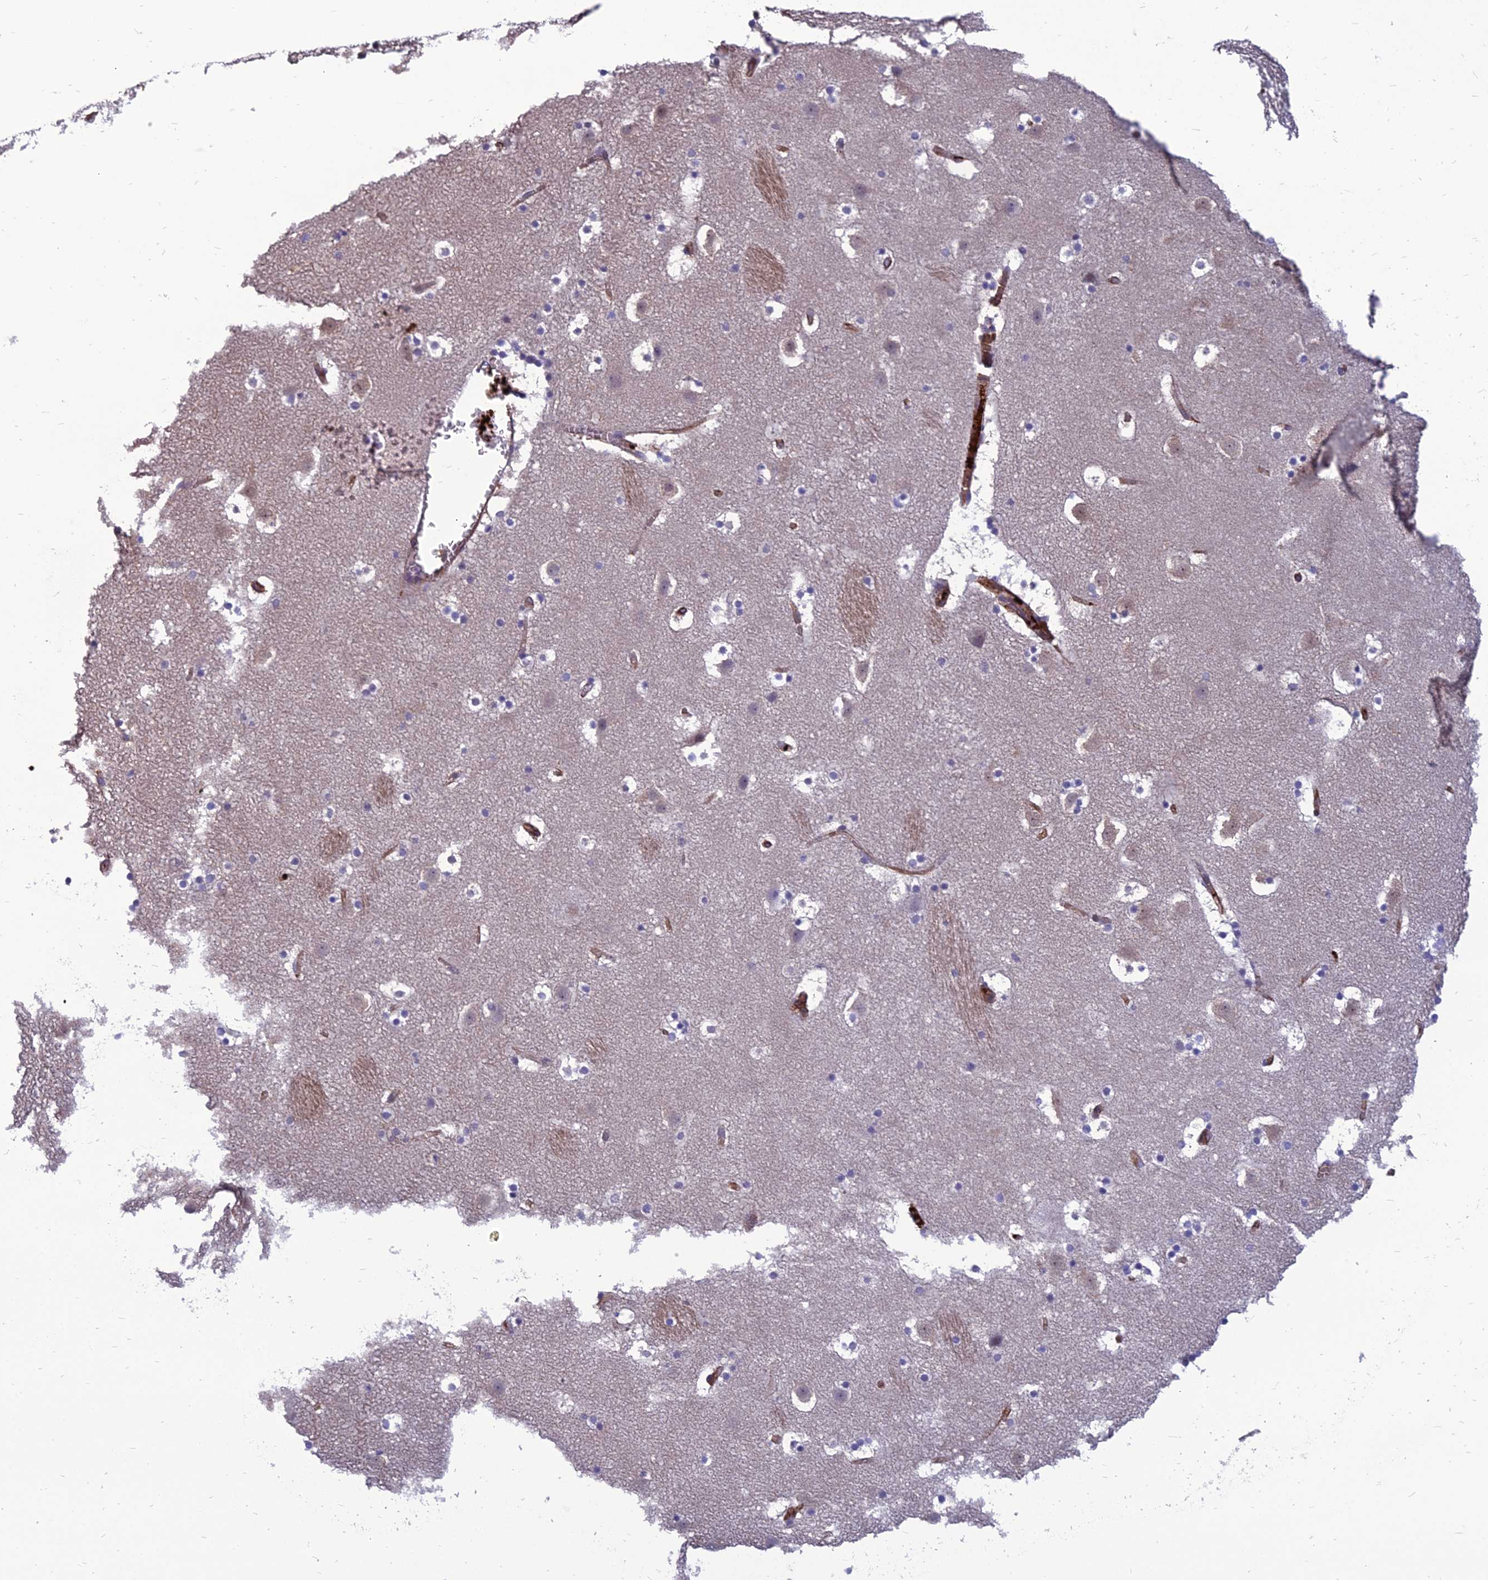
{"staining": {"intensity": "negative", "quantity": "none", "location": "none"}, "tissue": "caudate", "cell_type": "Glial cells", "image_type": "normal", "snomed": [{"axis": "morphology", "description": "Normal tissue, NOS"}, {"axis": "topography", "description": "Lateral ventricle wall"}], "caption": "DAB (3,3'-diaminobenzidine) immunohistochemical staining of normal human caudate displays no significant positivity in glial cells. The staining is performed using DAB brown chromogen with nuclei counter-stained in using hematoxylin.", "gene": "PSMD11", "patient": {"sex": "male", "age": 45}}